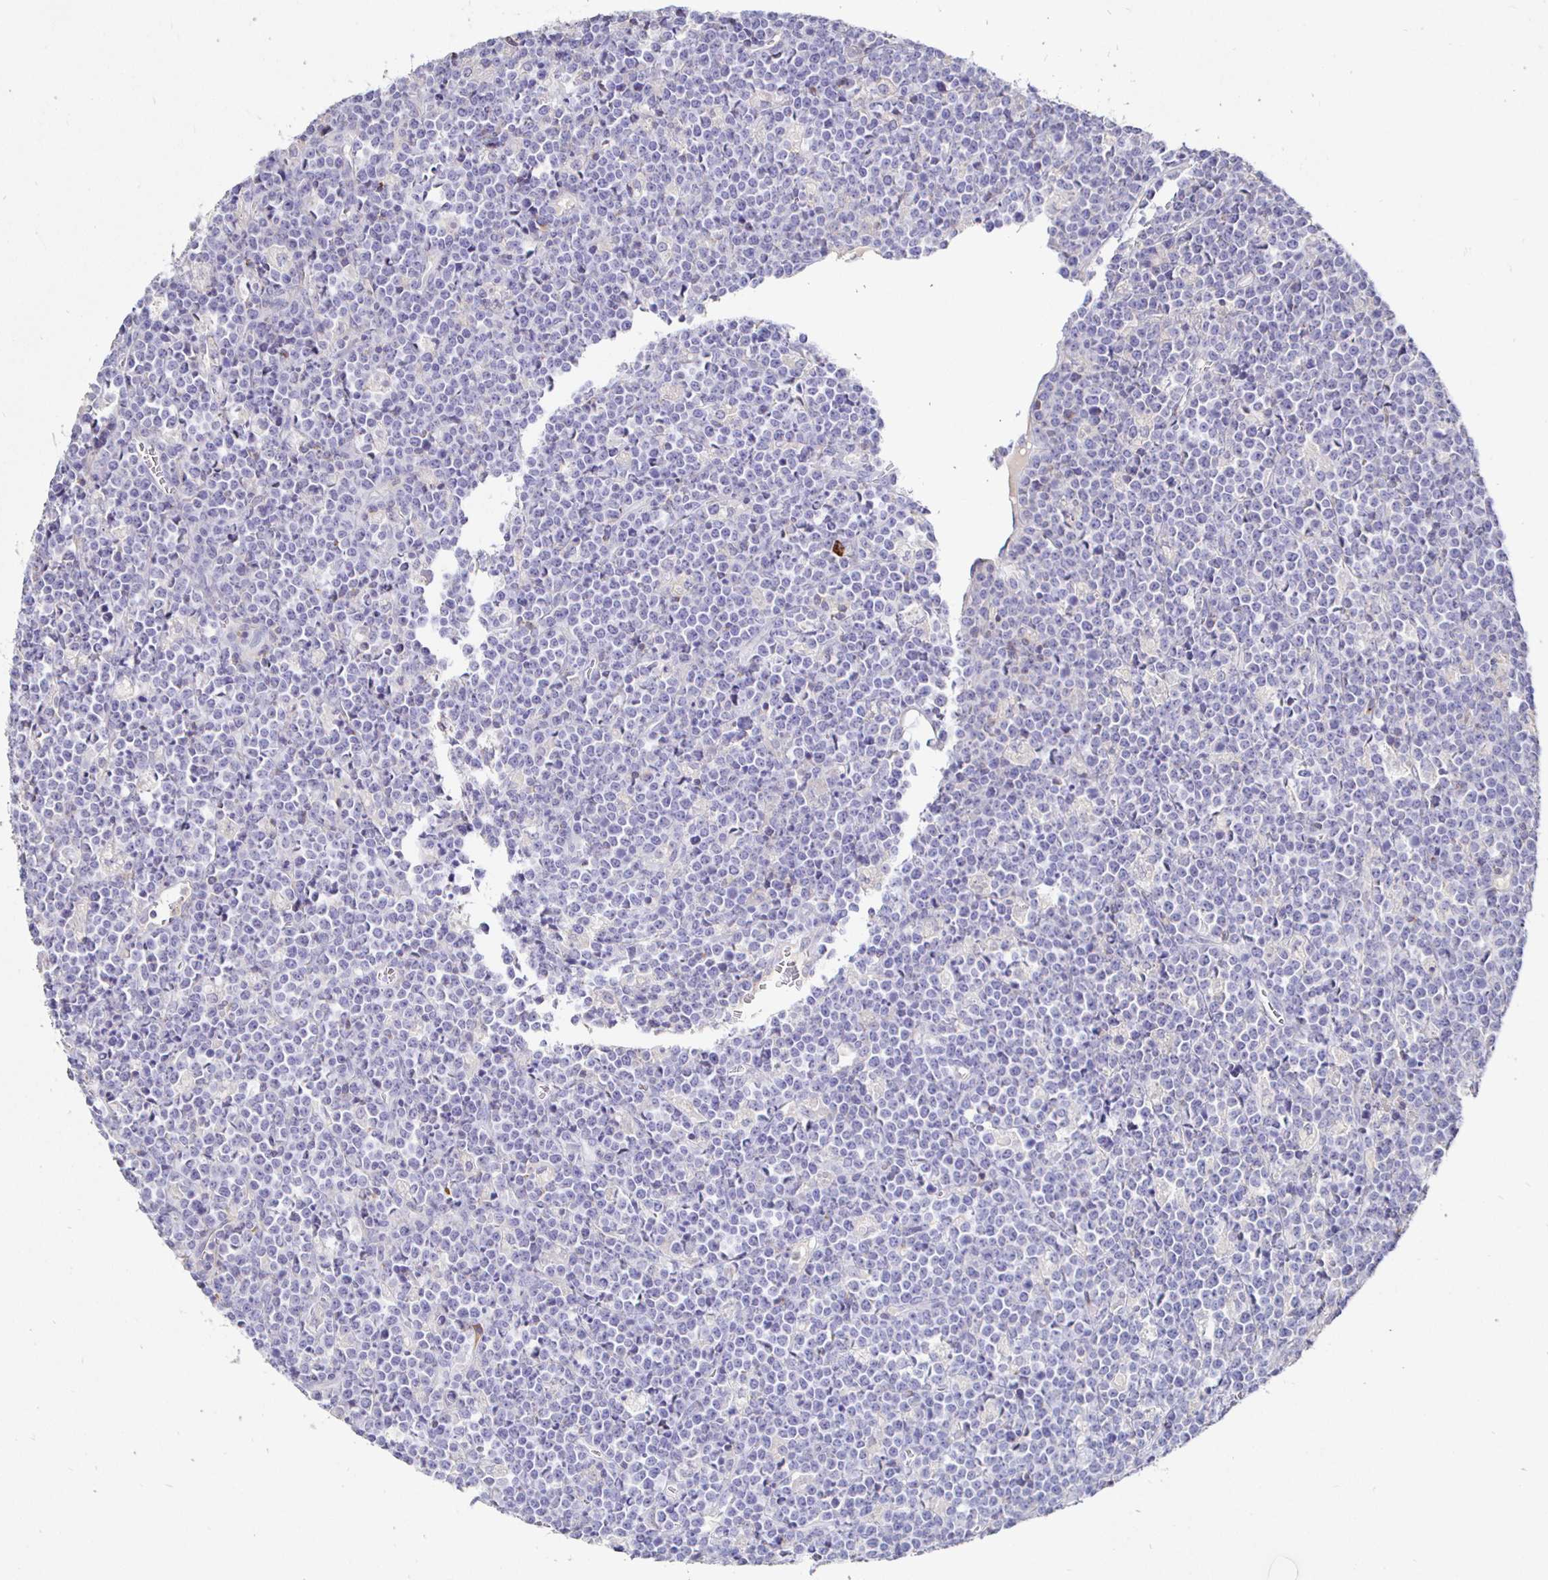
{"staining": {"intensity": "negative", "quantity": "none", "location": "none"}, "tissue": "lymphoma", "cell_type": "Tumor cells", "image_type": "cancer", "snomed": [{"axis": "morphology", "description": "Malignant lymphoma, non-Hodgkin's type, High grade"}, {"axis": "topography", "description": "Ovary"}], "caption": "There is no significant expression in tumor cells of malignant lymphoma, non-Hodgkin's type (high-grade).", "gene": "CXCR3", "patient": {"sex": "female", "age": 56}}